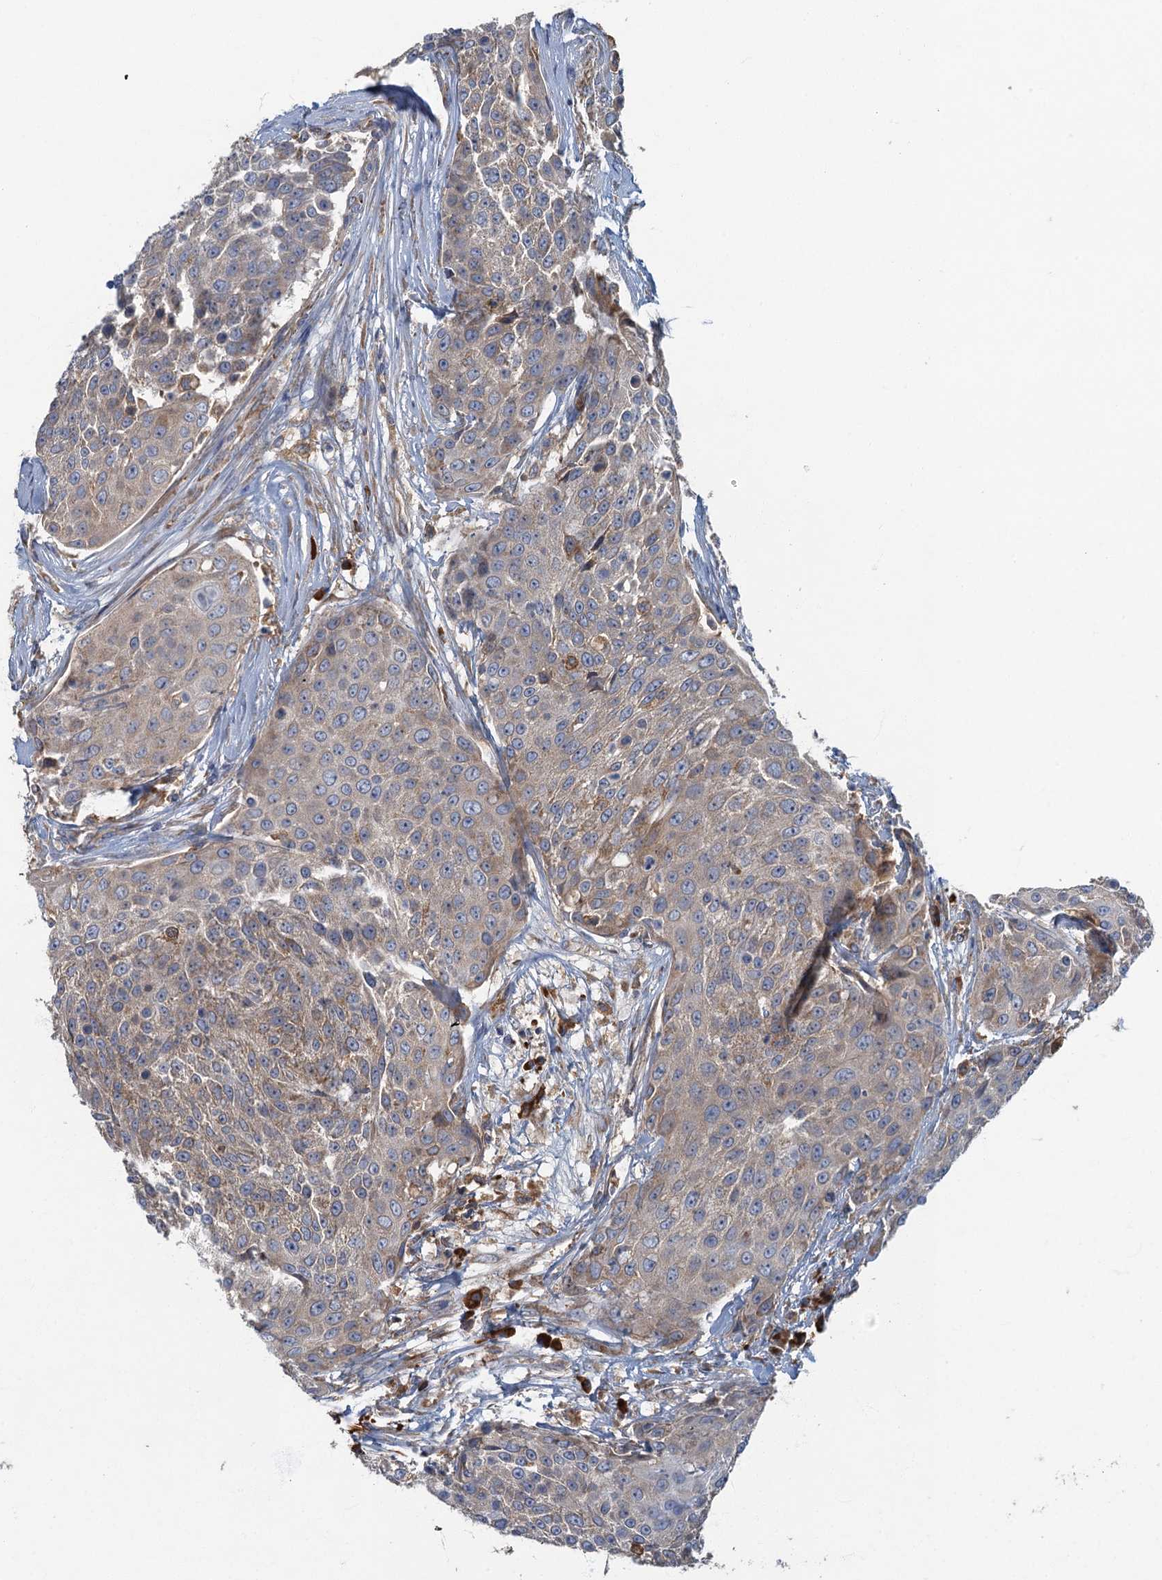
{"staining": {"intensity": "weak", "quantity": ">75%", "location": "cytoplasmic/membranous"}, "tissue": "urothelial cancer", "cell_type": "Tumor cells", "image_type": "cancer", "snomed": [{"axis": "morphology", "description": "Urothelial carcinoma, High grade"}, {"axis": "topography", "description": "Urinary bladder"}], "caption": "A photomicrograph showing weak cytoplasmic/membranous staining in approximately >75% of tumor cells in urothelial cancer, as visualized by brown immunohistochemical staining.", "gene": "SPDYC", "patient": {"sex": "female", "age": 63}}